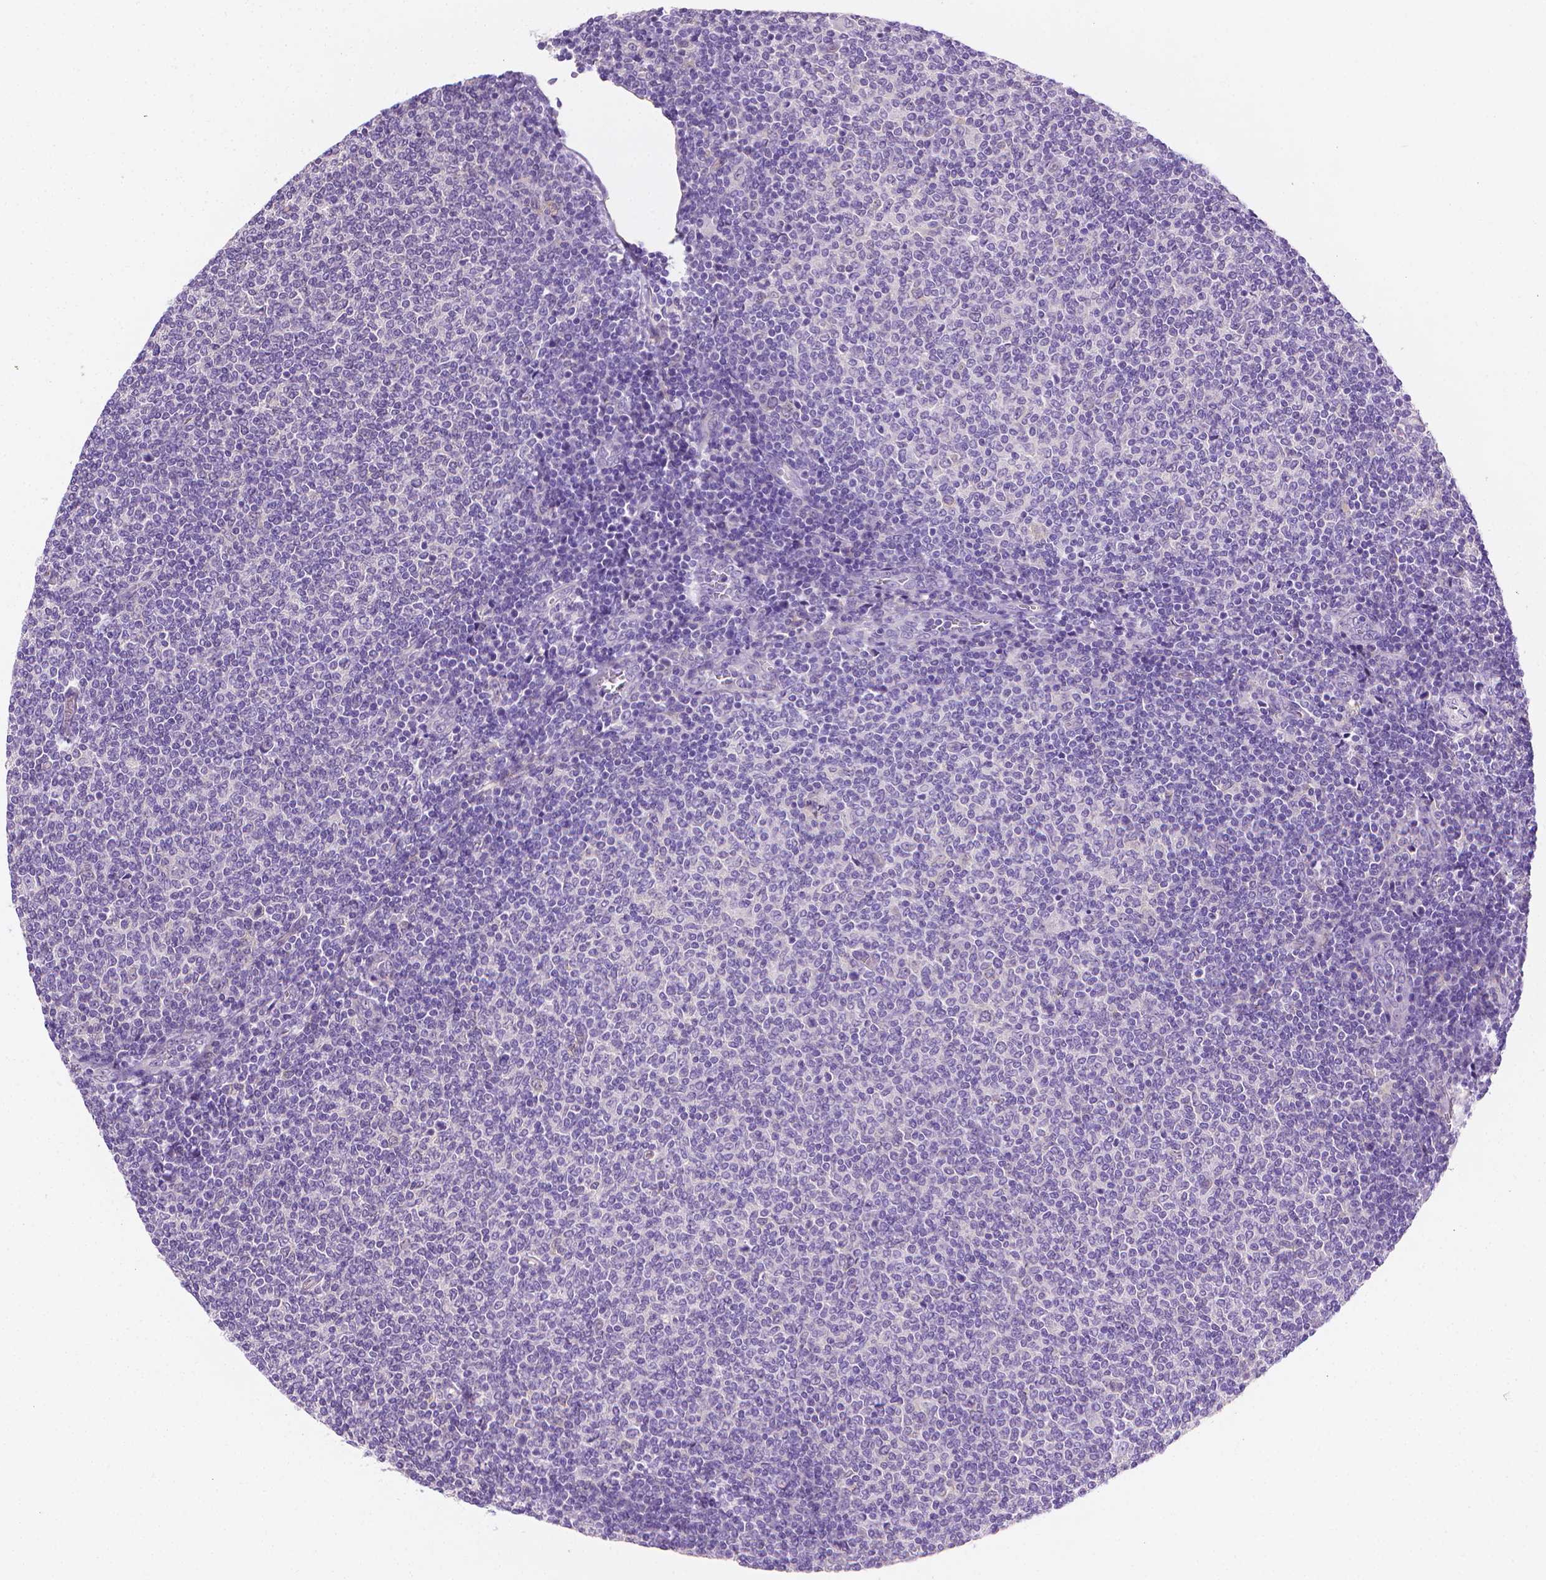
{"staining": {"intensity": "negative", "quantity": "none", "location": "none"}, "tissue": "lymphoma", "cell_type": "Tumor cells", "image_type": "cancer", "snomed": [{"axis": "morphology", "description": "Malignant lymphoma, non-Hodgkin's type, Low grade"}, {"axis": "topography", "description": "Lymph node"}], "caption": "IHC photomicrograph of lymphoma stained for a protein (brown), which demonstrates no staining in tumor cells. (Stains: DAB IHC with hematoxylin counter stain, Microscopy: brightfield microscopy at high magnification).", "gene": "FASN", "patient": {"sex": "male", "age": 52}}